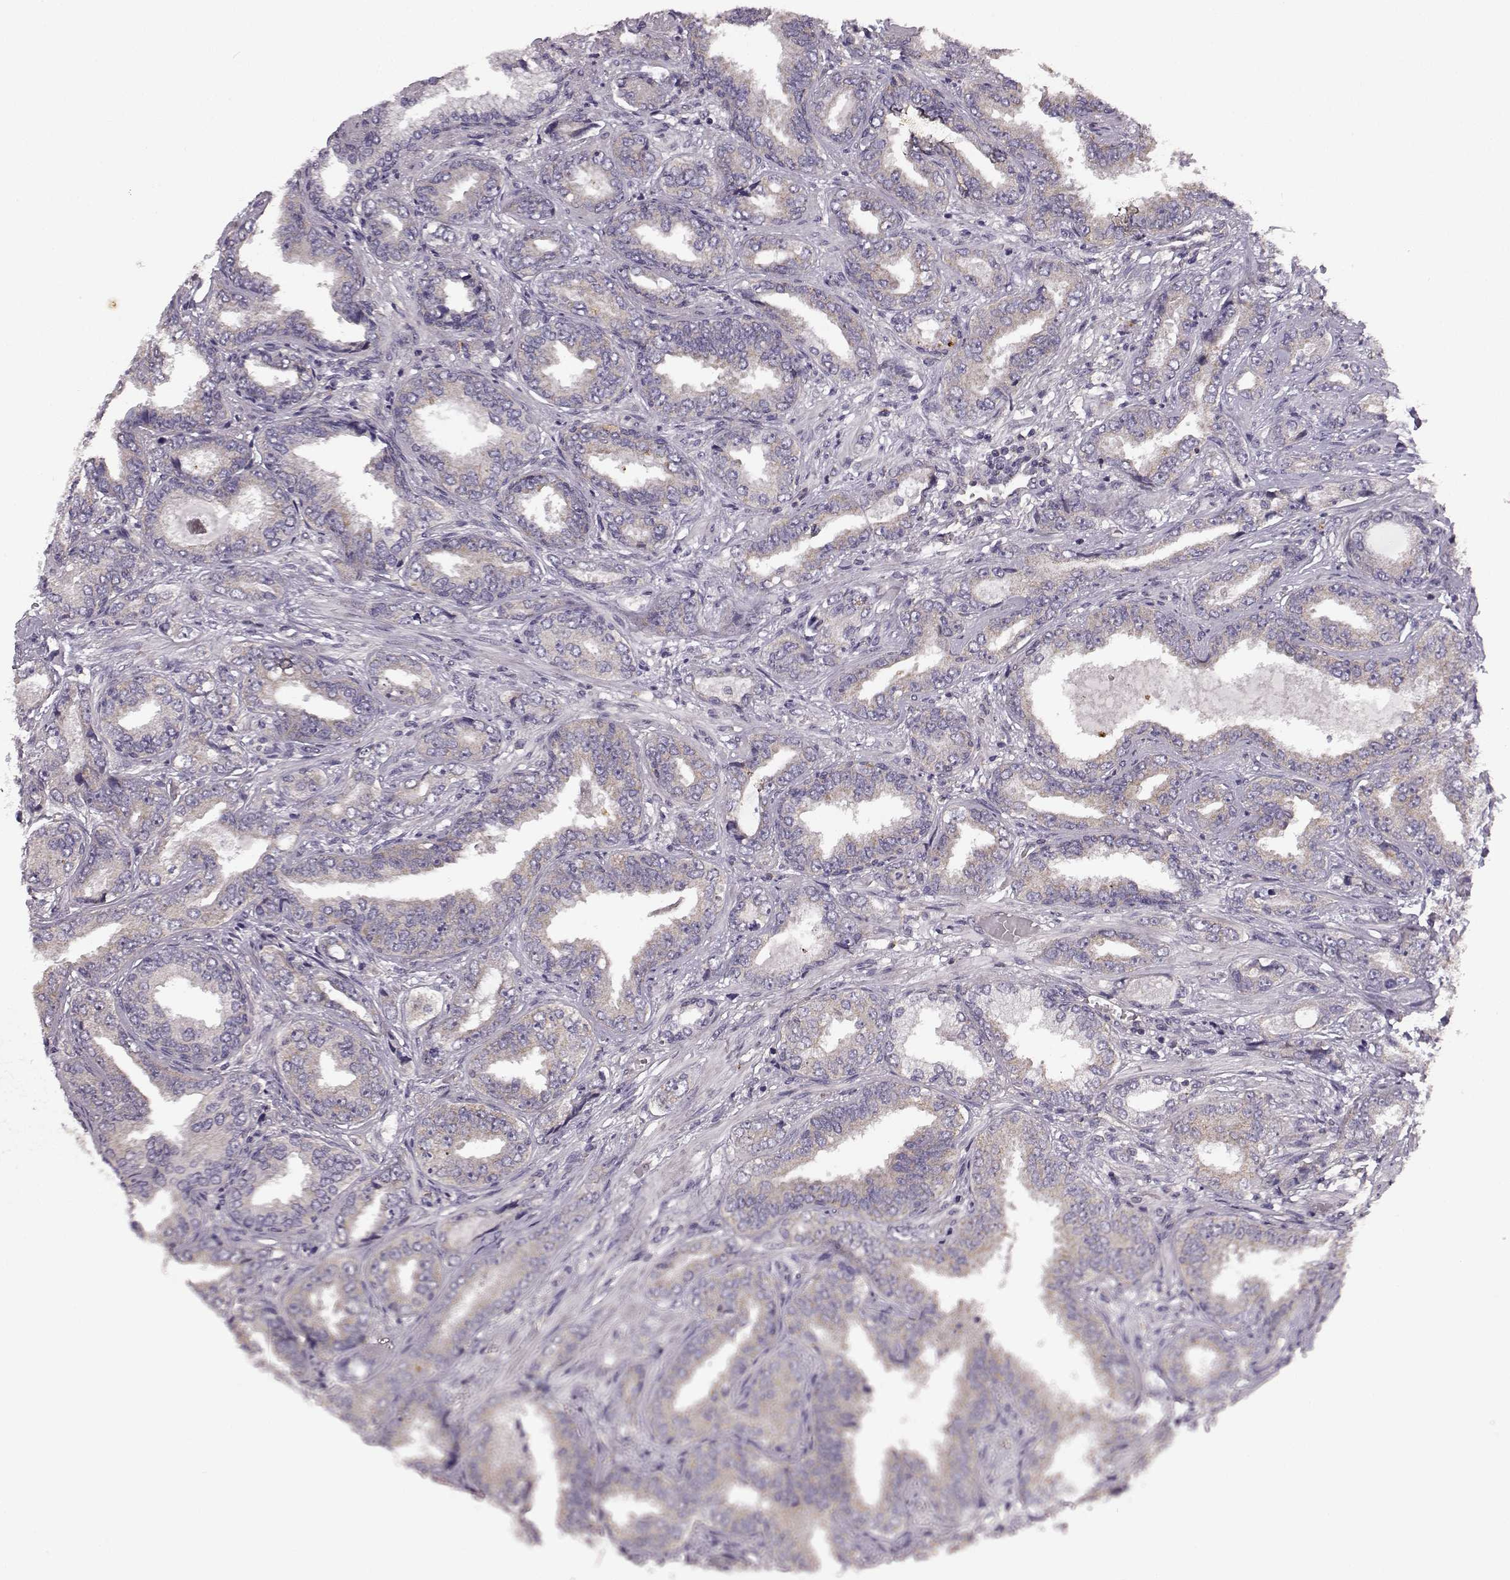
{"staining": {"intensity": "weak", "quantity": "25%-75%", "location": "cytoplasmic/membranous"}, "tissue": "prostate cancer", "cell_type": "Tumor cells", "image_type": "cancer", "snomed": [{"axis": "morphology", "description": "Adenocarcinoma, Low grade"}, {"axis": "topography", "description": "Prostate"}], "caption": "Immunohistochemistry (IHC) (DAB) staining of low-grade adenocarcinoma (prostate) exhibits weak cytoplasmic/membranous protein staining in approximately 25%-75% of tumor cells.", "gene": "ERBB3", "patient": {"sex": "male", "age": 68}}